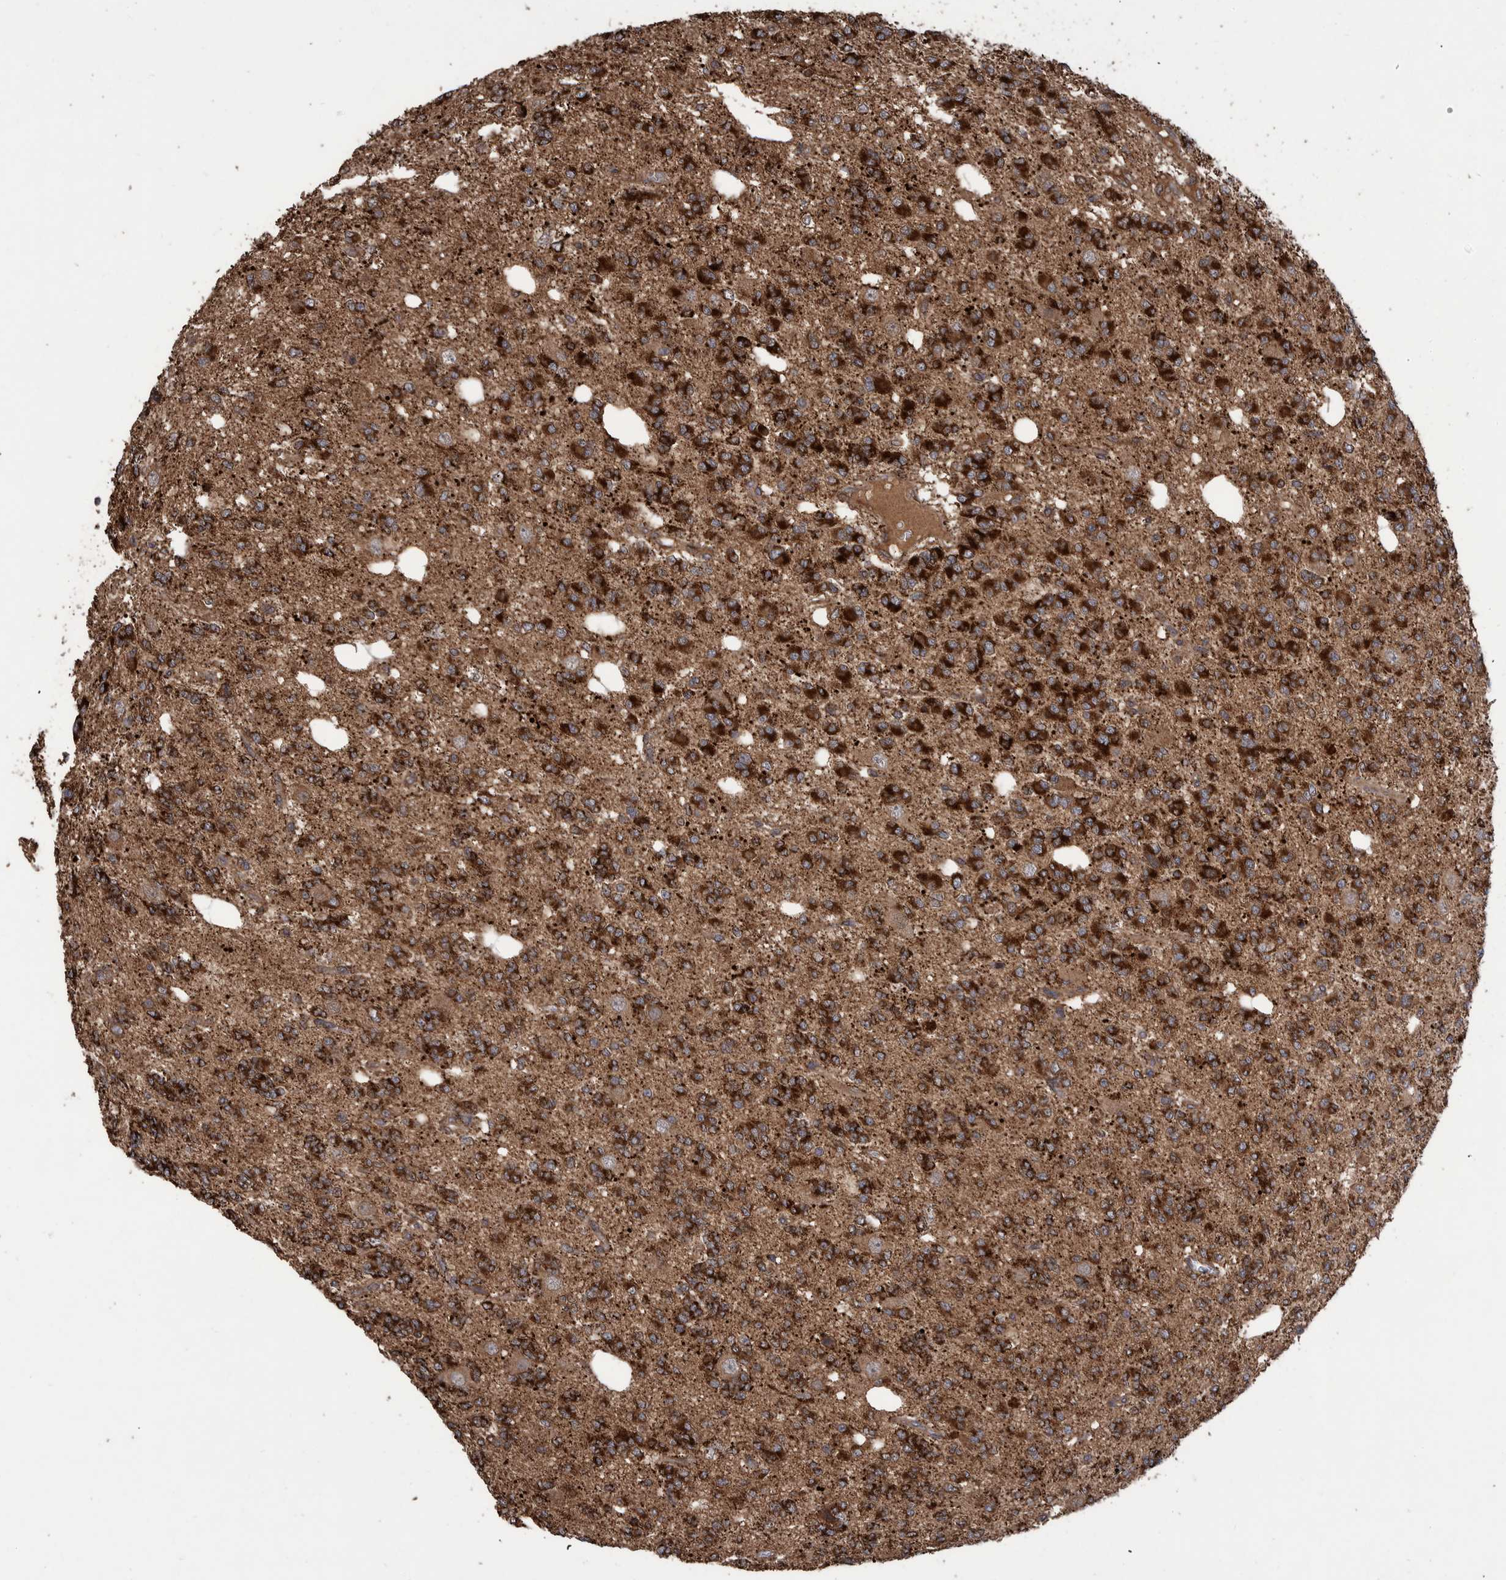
{"staining": {"intensity": "strong", "quantity": ">75%", "location": "cytoplasmic/membranous"}, "tissue": "glioma", "cell_type": "Tumor cells", "image_type": "cancer", "snomed": [{"axis": "morphology", "description": "Glioma, malignant, Low grade"}, {"axis": "topography", "description": "Brain"}], "caption": "This is an image of immunohistochemistry (IHC) staining of glioma, which shows strong staining in the cytoplasmic/membranous of tumor cells.", "gene": "VBP1", "patient": {"sex": "male", "age": 38}}